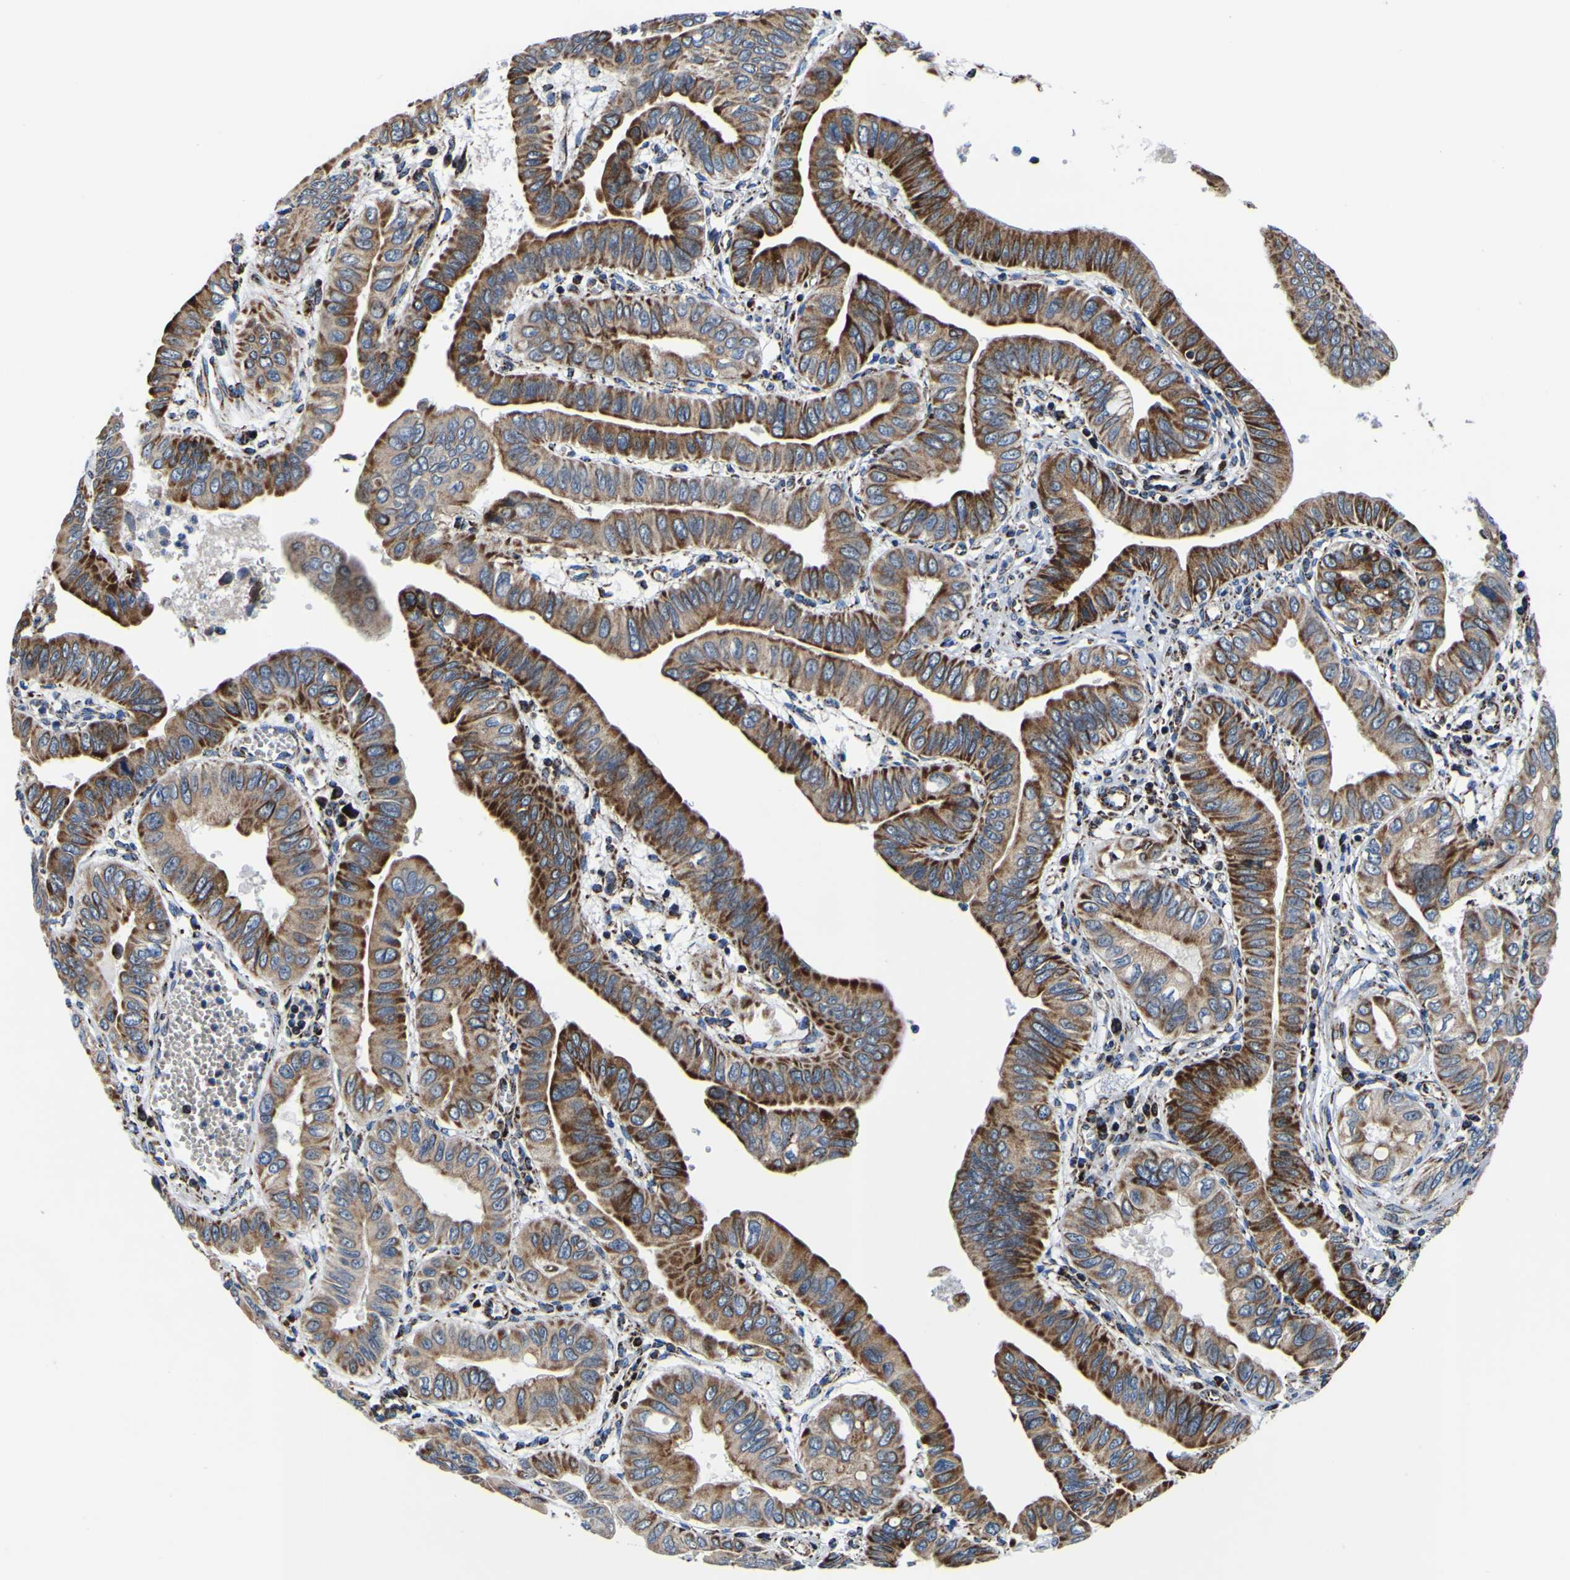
{"staining": {"intensity": "strong", "quantity": ">75%", "location": "cytoplasmic/membranous"}, "tissue": "pancreatic cancer", "cell_type": "Tumor cells", "image_type": "cancer", "snomed": [{"axis": "morphology", "description": "Normal tissue, NOS"}, {"axis": "topography", "description": "Lymph node"}], "caption": "Immunohistochemical staining of human pancreatic cancer displays high levels of strong cytoplasmic/membranous staining in about >75% of tumor cells. (Stains: DAB in brown, nuclei in blue, Microscopy: brightfield microscopy at high magnification).", "gene": "PTRH2", "patient": {"sex": "male", "age": 50}}